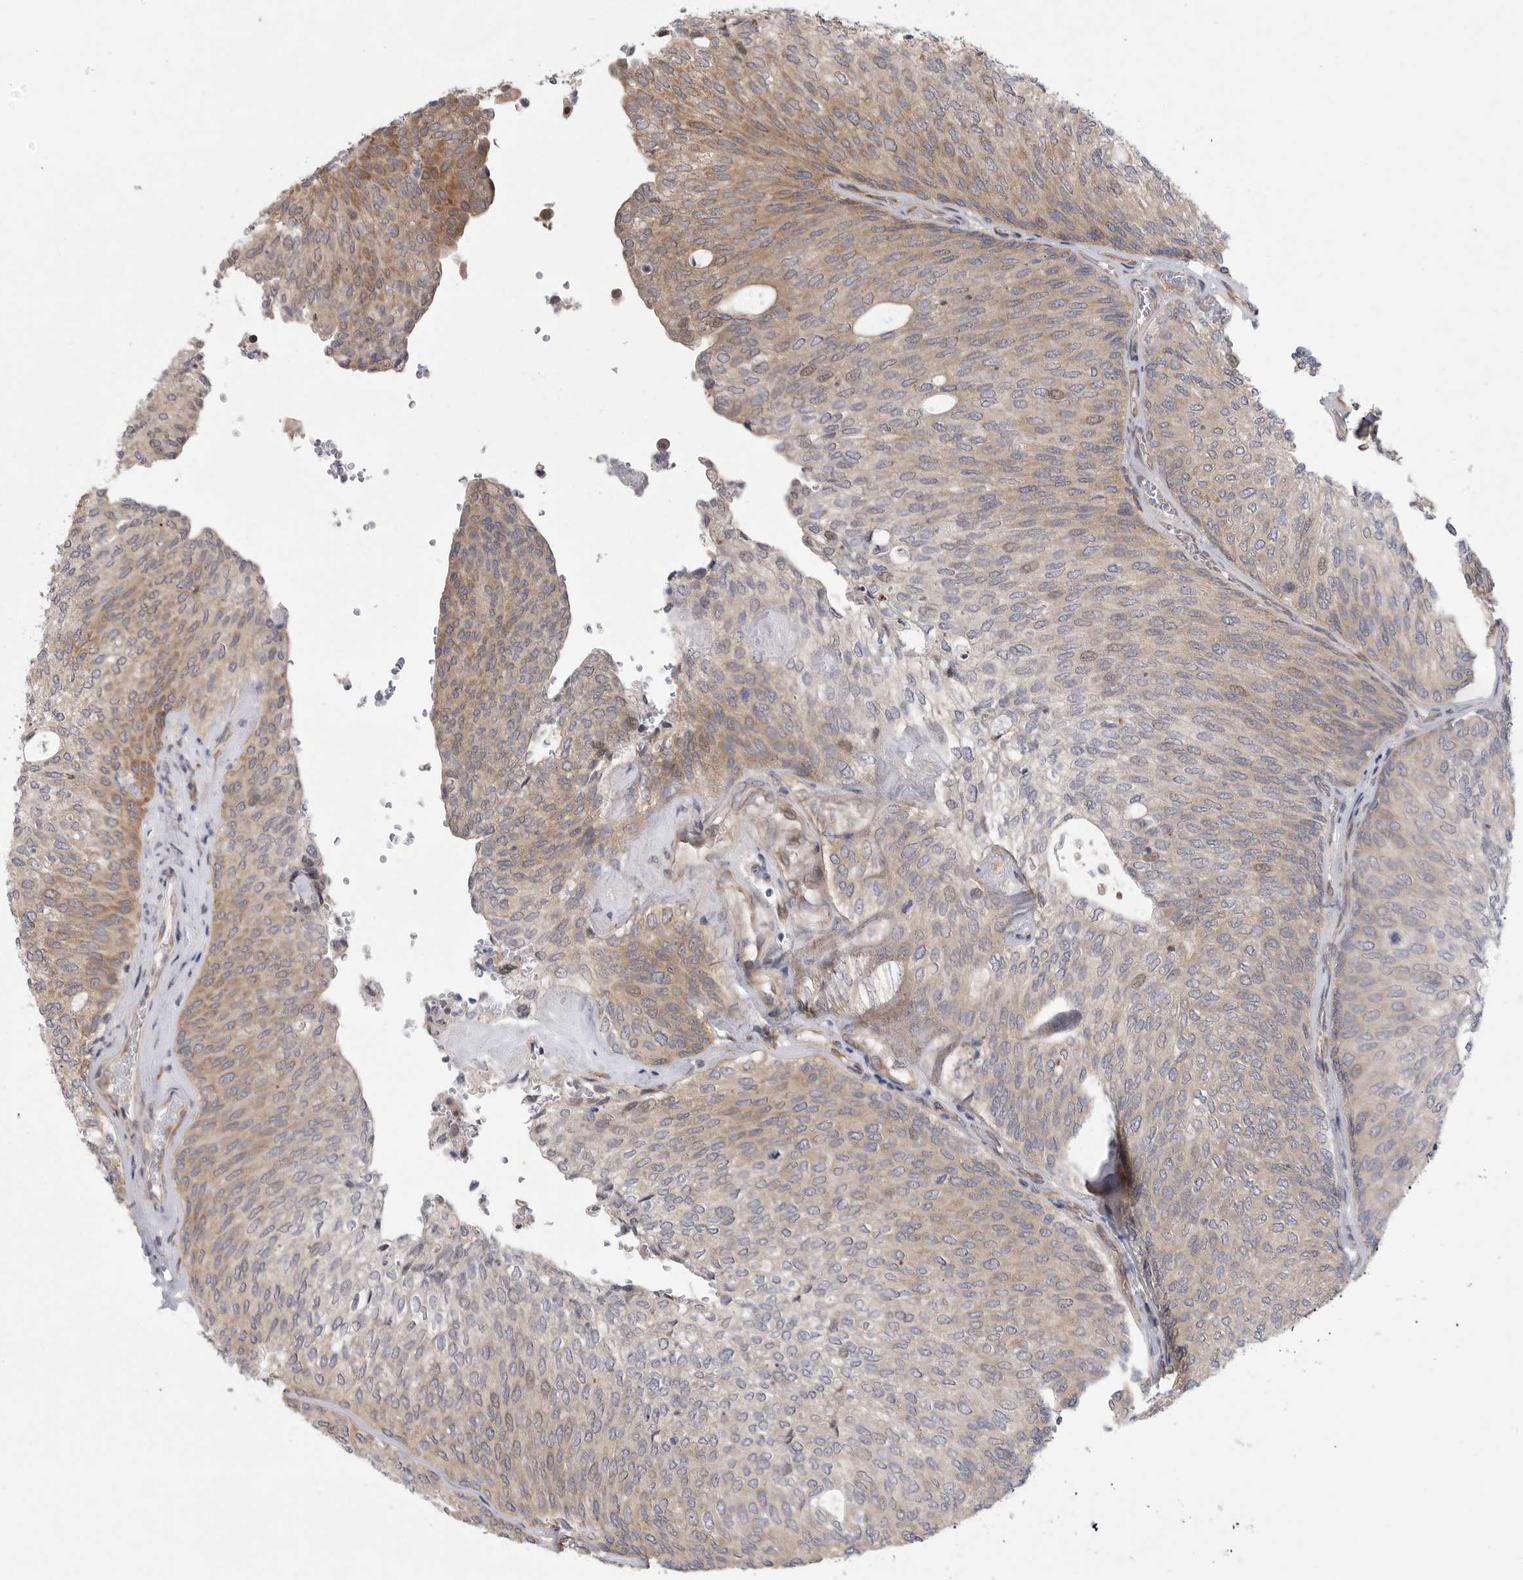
{"staining": {"intensity": "weak", "quantity": "25%-75%", "location": "cytoplasmic/membranous,nuclear"}, "tissue": "urothelial cancer", "cell_type": "Tumor cells", "image_type": "cancer", "snomed": [{"axis": "morphology", "description": "Urothelial carcinoma, Low grade"}, {"axis": "topography", "description": "Urinary bladder"}], "caption": "This is a micrograph of IHC staining of urothelial cancer, which shows weak expression in the cytoplasmic/membranous and nuclear of tumor cells.", "gene": "FBXO43", "patient": {"sex": "female", "age": 79}}